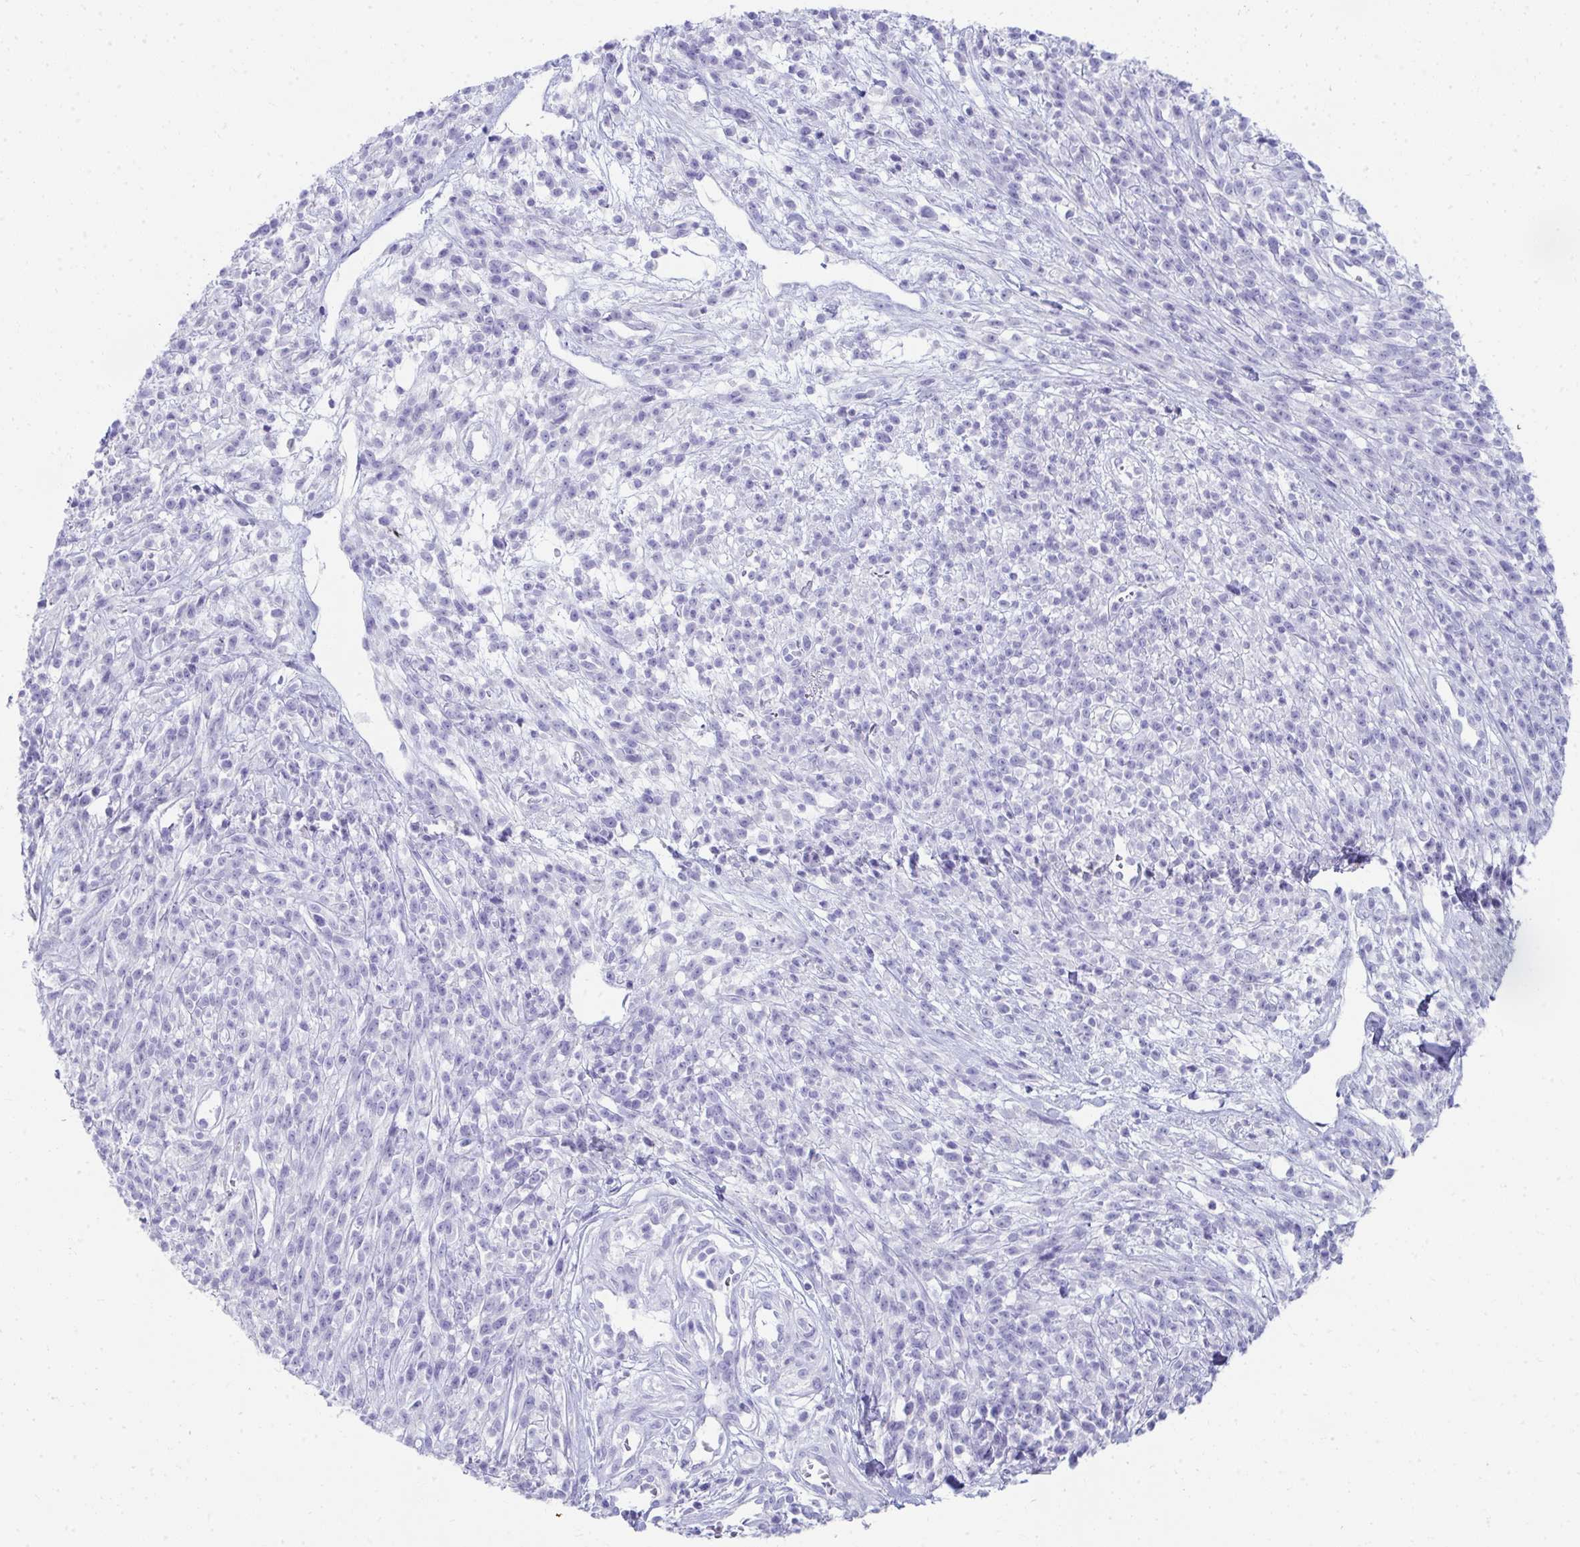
{"staining": {"intensity": "negative", "quantity": "none", "location": "none"}, "tissue": "melanoma", "cell_type": "Tumor cells", "image_type": "cancer", "snomed": [{"axis": "morphology", "description": "Malignant melanoma, NOS"}, {"axis": "topography", "description": "Skin"}, {"axis": "topography", "description": "Skin of trunk"}], "caption": "IHC histopathology image of neoplastic tissue: malignant melanoma stained with DAB (3,3'-diaminobenzidine) shows no significant protein staining in tumor cells.", "gene": "SEC14L3", "patient": {"sex": "male", "age": 74}}